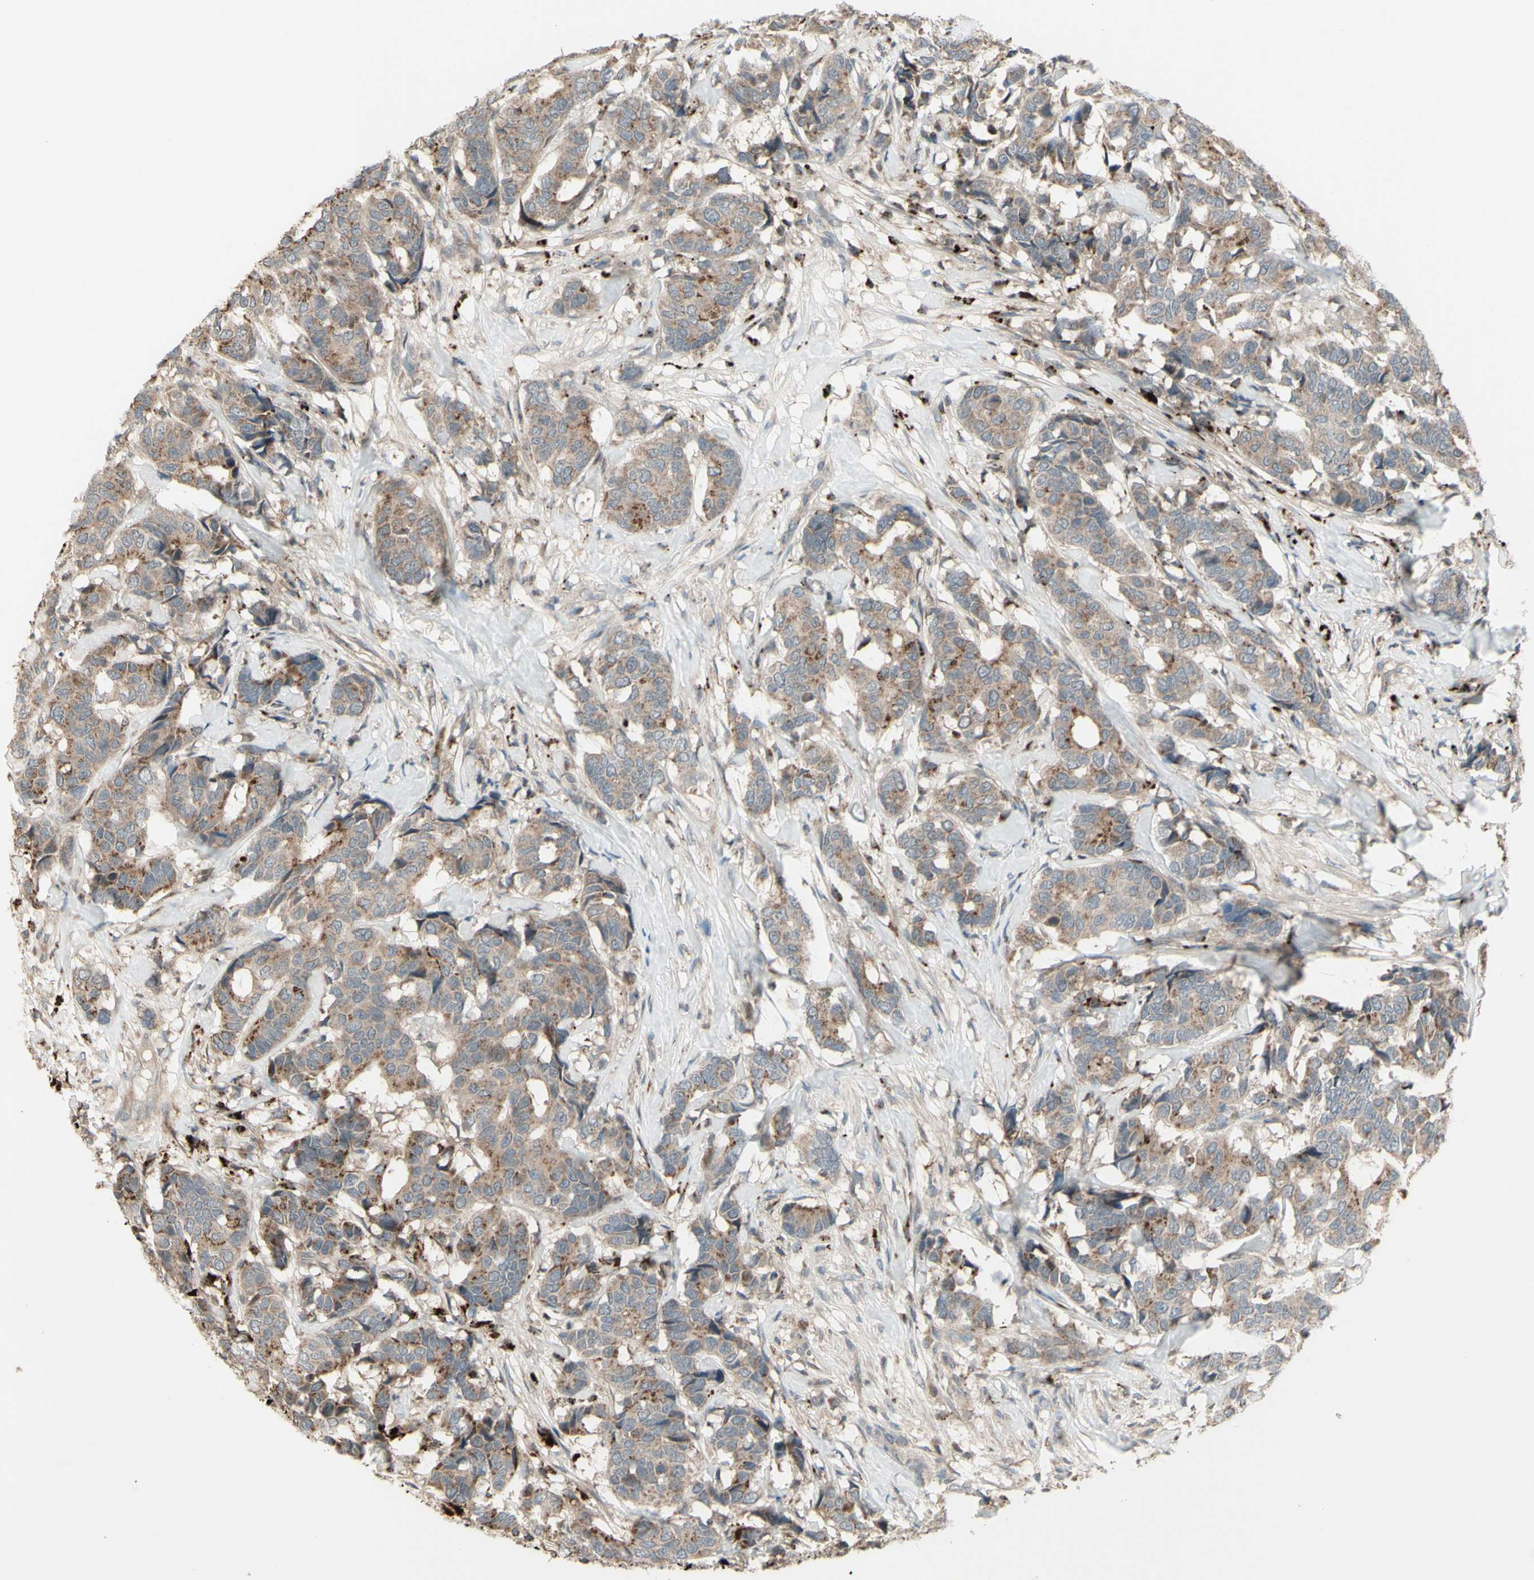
{"staining": {"intensity": "moderate", "quantity": ">75%", "location": "cytoplasmic/membranous"}, "tissue": "breast cancer", "cell_type": "Tumor cells", "image_type": "cancer", "snomed": [{"axis": "morphology", "description": "Duct carcinoma"}, {"axis": "topography", "description": "Breast"}], "caption": "A photomicrograph showing moderate cytoplasmic/membranous staining in approximately >75% of tumor cells in invasive ductal carcinoma (breast), as visualized by brown immunohistochemical staining.", "gene": "OSTM1", "patient": {"sex": "female", "age": 87}}